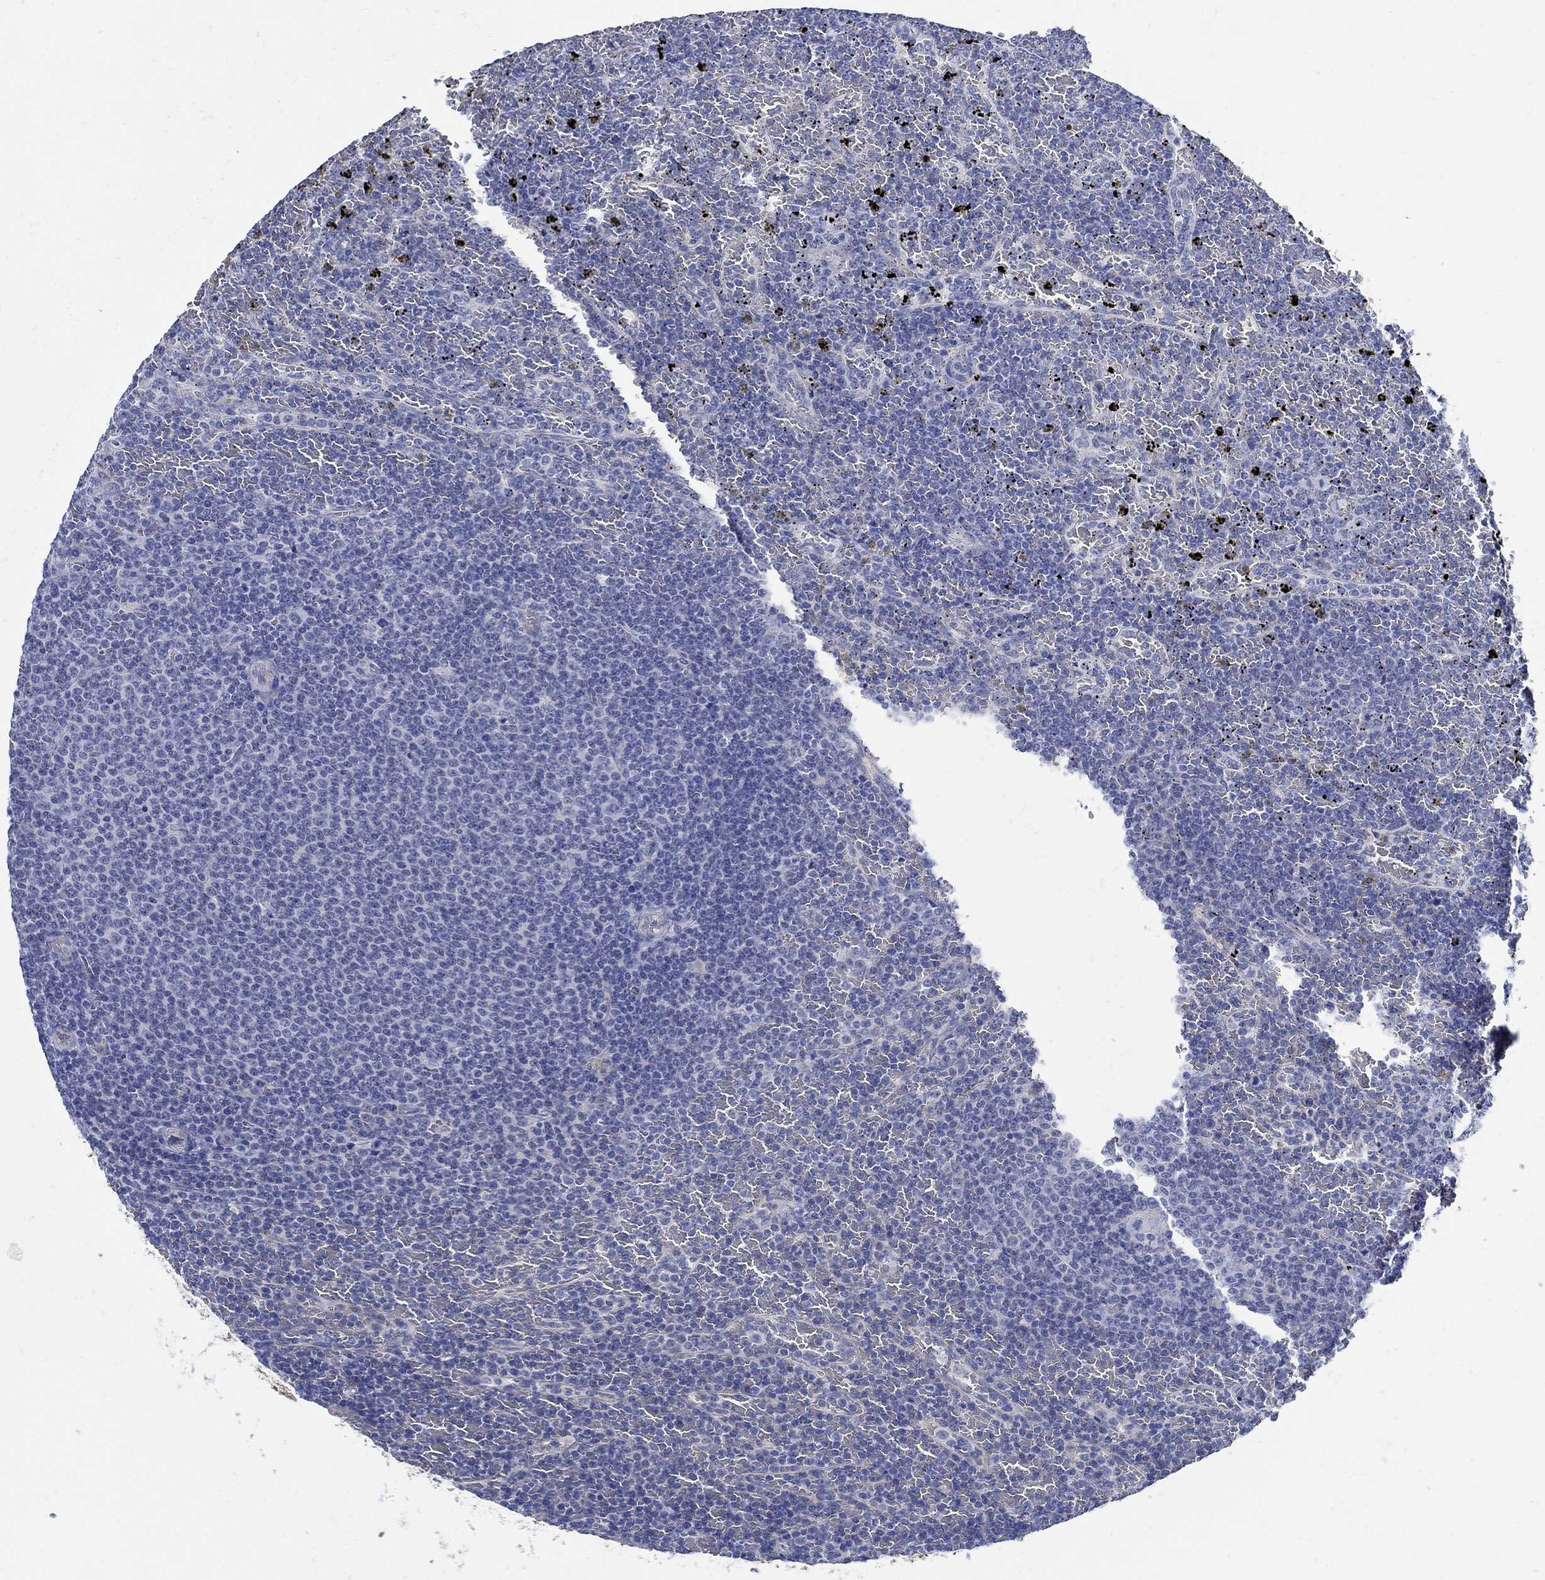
{"staining": {"intensity": "negative", "quantity": "none", "location": "none"}, "tissue": "lymphoma", "cell_type": "Tumor cells", "image_type": "cancer", "snomed": [{"axis": "morphology", "description": "Malignant lymphoma, non-Hodgkin's type, Low grade"}, {"axis": "topography", "description": "Spleen"}], "caption": "Immunohistochemistry (IHC) photomicrograph of human malignant lymphoma, non-Hodgkin's type (low-grade) stained for a protein (brown), which exhibits no staining in tumor cells.", "gene": "NOS1", "patient": {"sex": "female", "age": 77}}